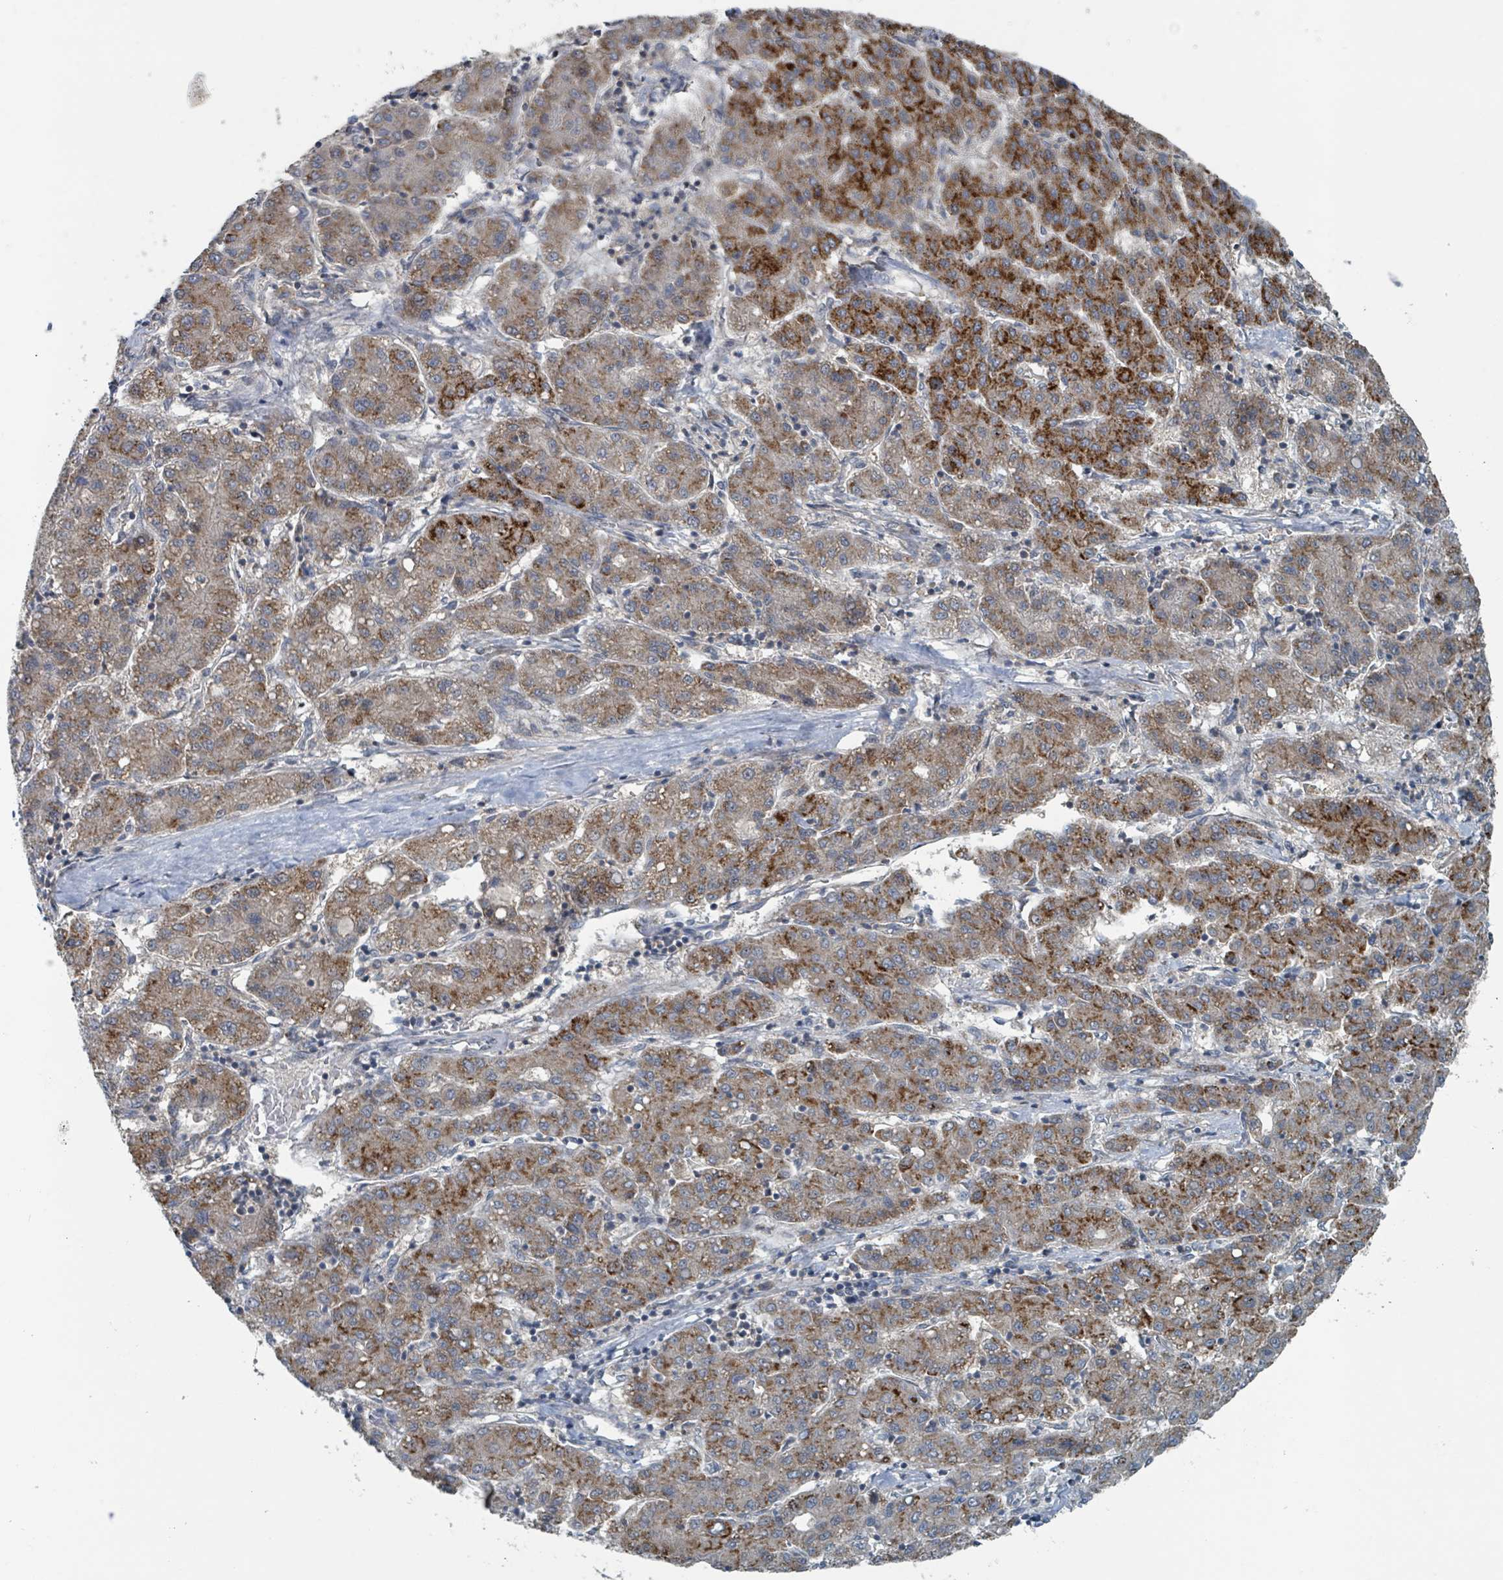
{"staining": {"intensity": "strong", "quantity": "25%-75%", "location": "cytoplasmic/membranous"}, "tissue": "liver cancer", "cell_type": "Tumor cells", "image_type": "cancer", "snomed": [{"axis": "morphology", "description": "Carcinoma, Hepatocellular, NOS"}, {"axis": "topography", "description": "Liver"}], "caption": "Protein staining exhibits strong cytoplasmic/membranous positivity in approximately 25%-75% of tumor cells in liver cancer.", "gene": "ACBD4", "patient": {"sex": "male", "age": 65}}